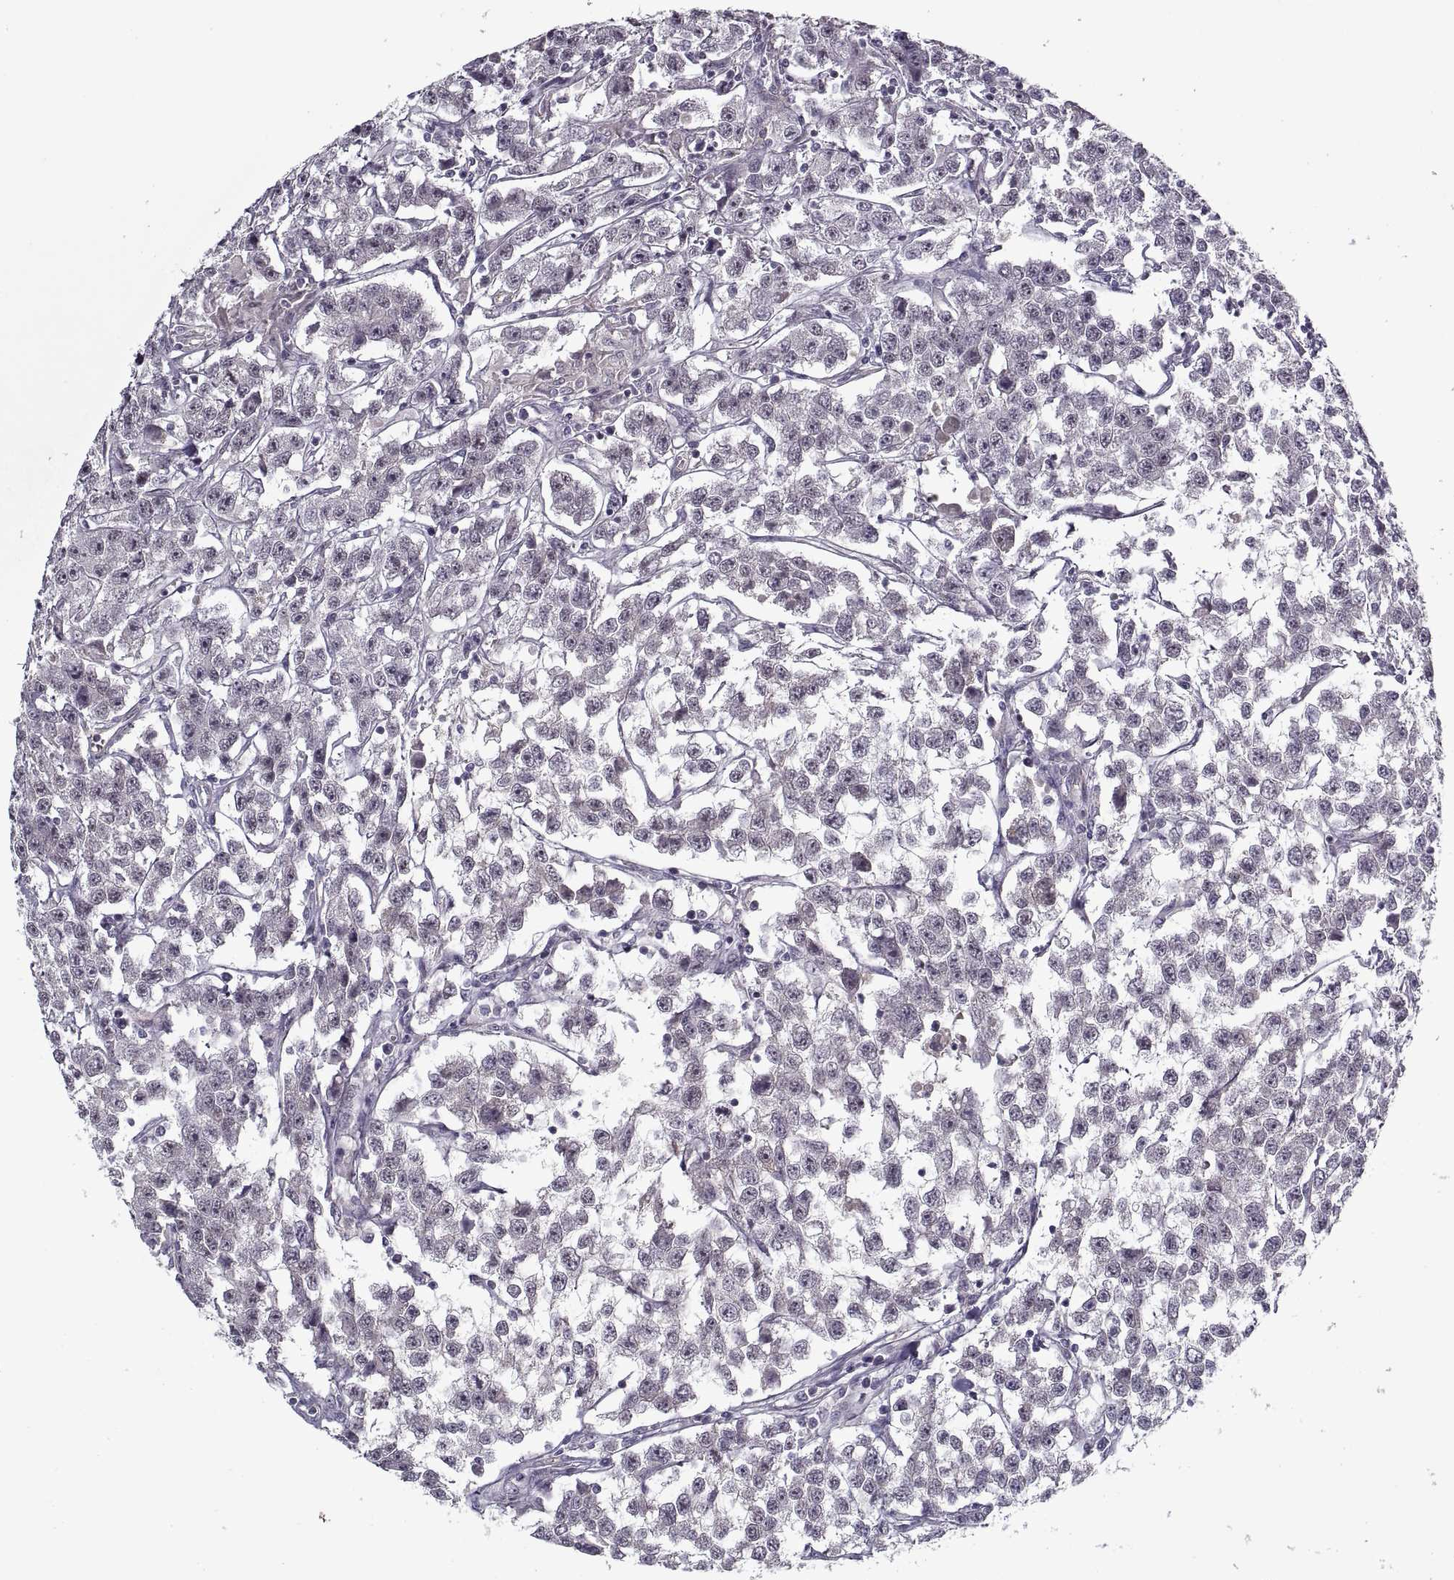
{"staining": {"intensity": "negative", "quantity": "none", "location": "none"}, "tissue": "testis cancer", "cell_type": "Tumor cells", "image_type": "cancer", "snomed": [{"axis": "morphology", "description": "Seminoma, NOS"}, {"axis": "topography", "description": "Testis"}], "caption": "Tumor cells show no significant positivity in testis cancer (seminoma). The staining was performed using DAB to visualize the protein expression in brown, while the nuclei were stained in blue with hematoxylin (Magnification: 20x).", "gene": "LAMB2", "patient": {"sex": "male", "age": 59}}